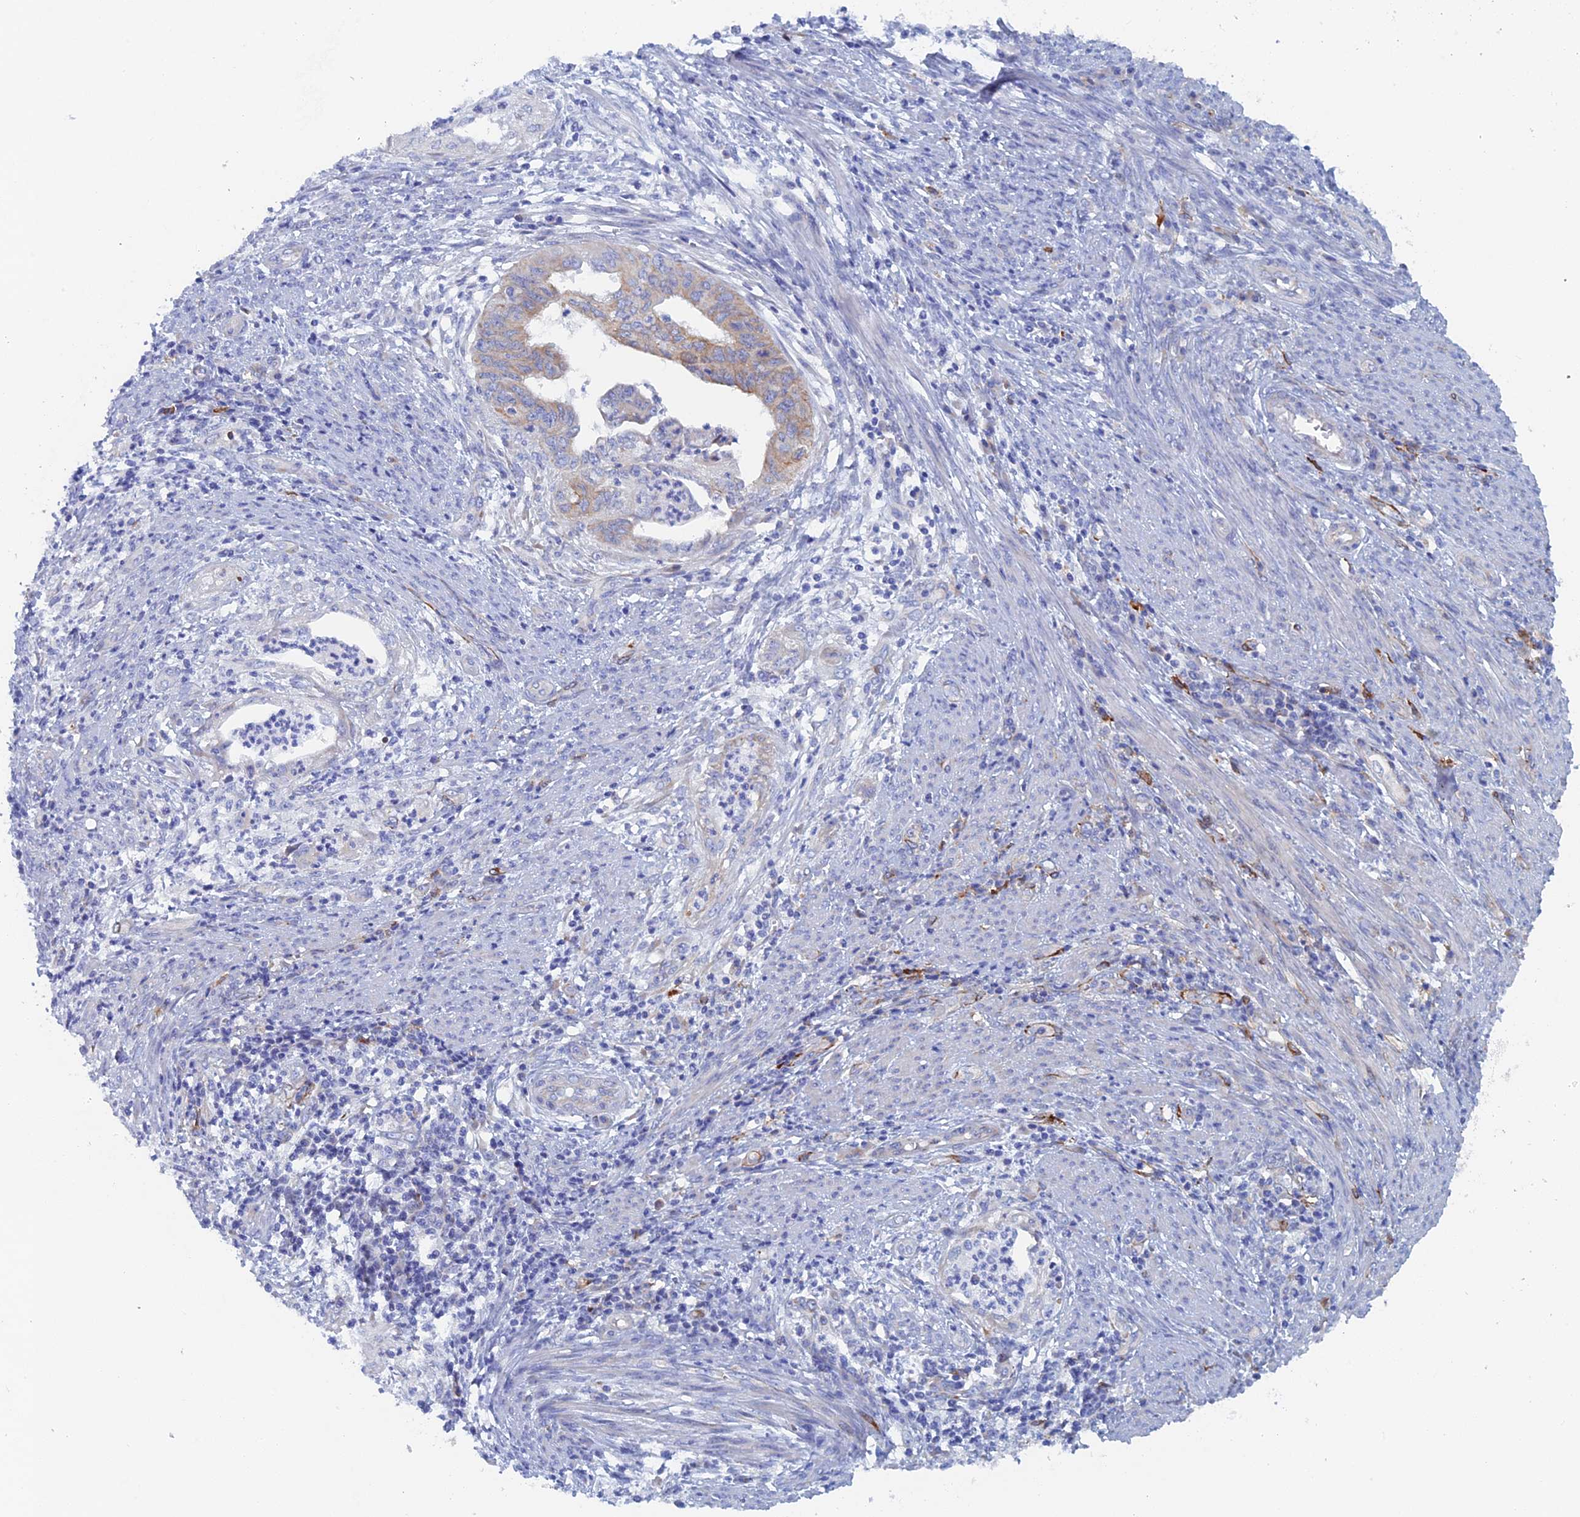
{"staining": {"intensity": "moderate", "quantity": "25%-75%", "location": "cytoplasmic/membranous"}, "tissue": "endometrial cancer", "cell_type": "Tumor cells", "image_type": "cancer", "snomed": [{"axis": "morphology", "description": "Adenocarcinoma, NOS"}, {"axis": "topography", "description": "Endometrium"}], "caption": "A medium amount of moderate cytoplasmic/membranous expression is present in about 25%-75% of tumor cells in endometrial cancer tissue.", "gene": "COG7", "patient": {"sex": "female", "age": 68}}